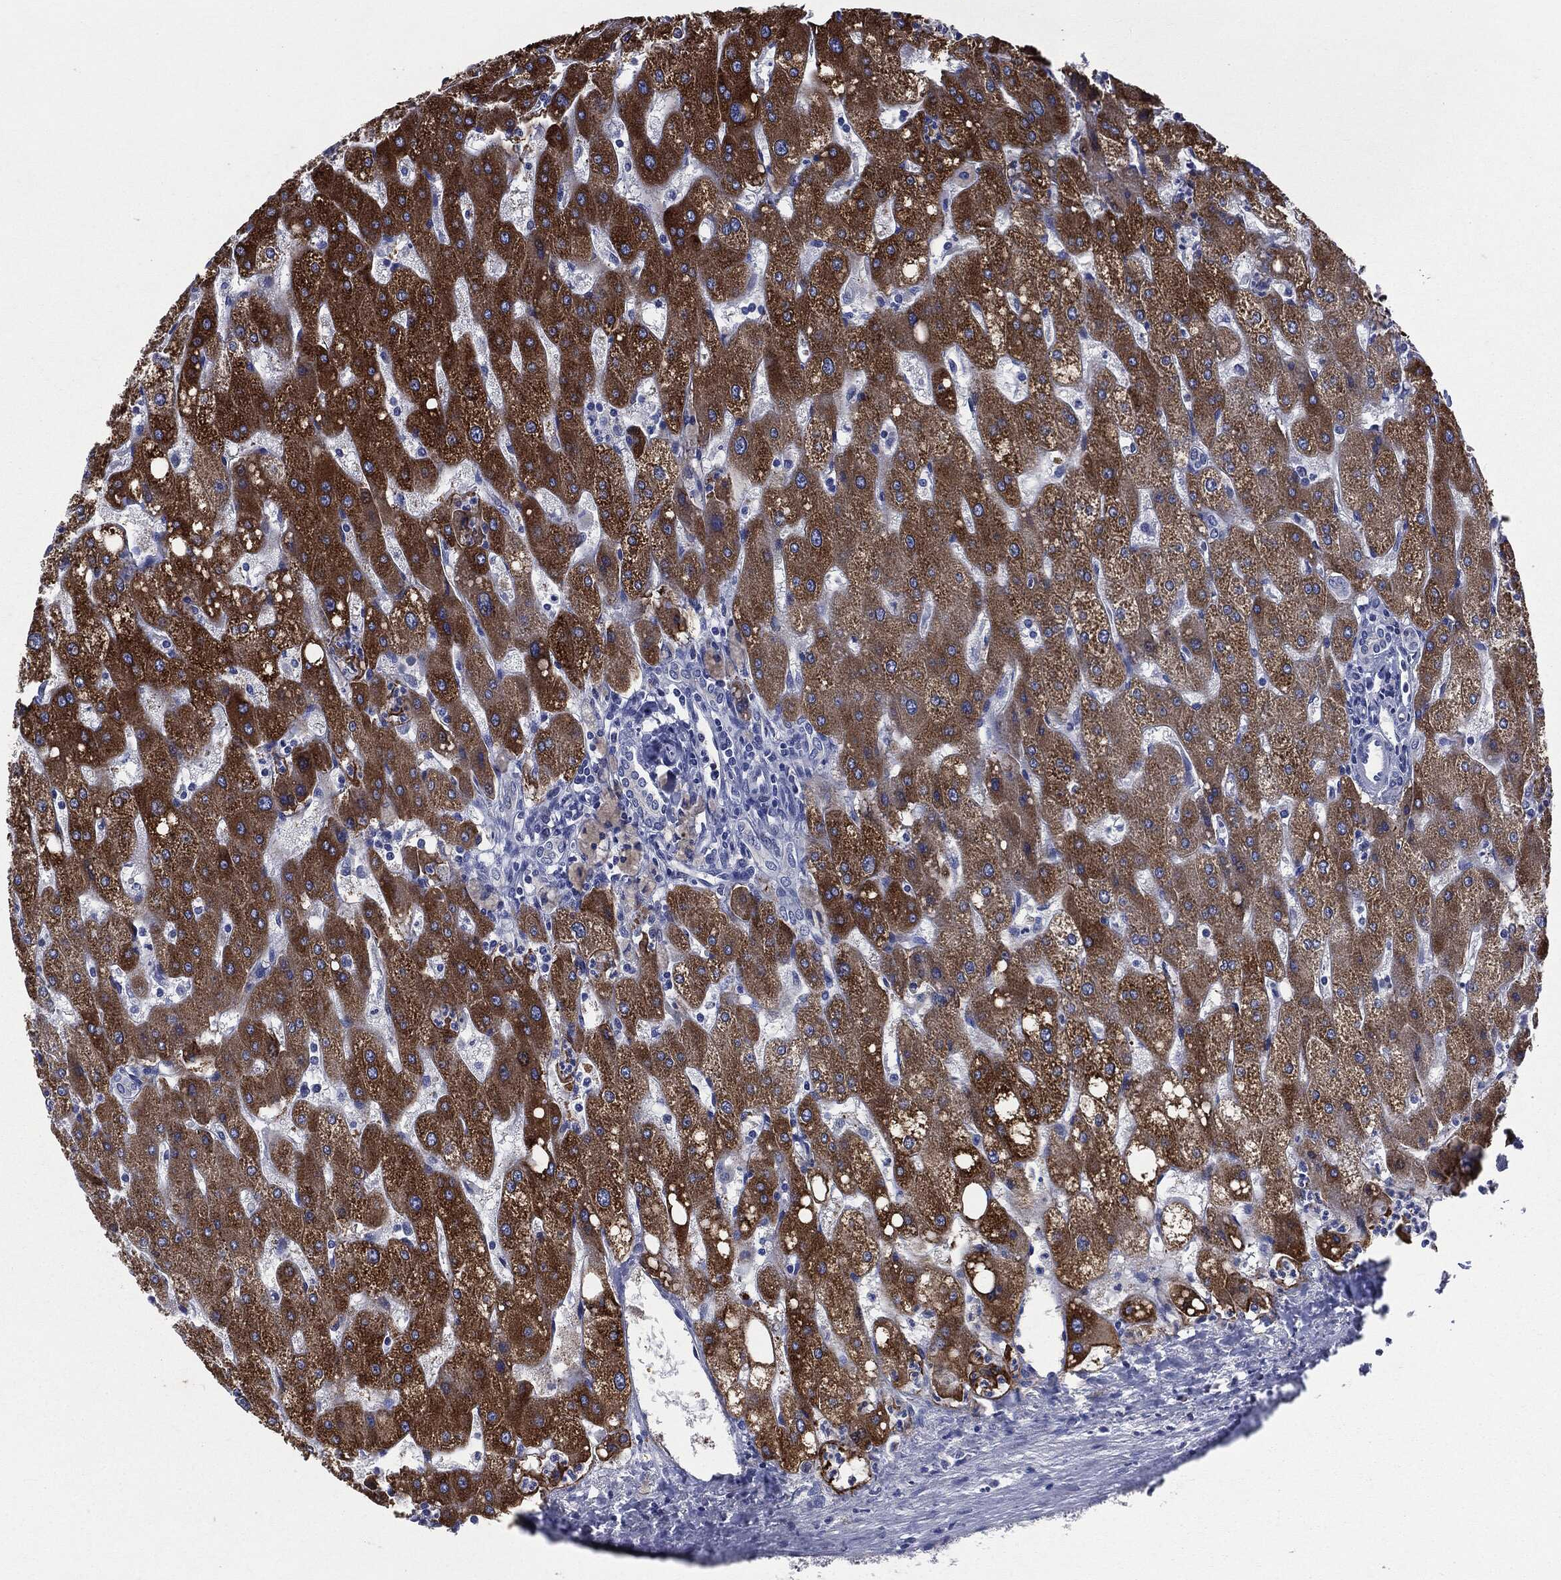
{"staining": {"intensity": "negative", "quantity": "none", "location": "none"}, "tissue": "liver", "cell_type": "Cholangiocytes", "image_type": "normal", "snomed": [{"axis": "morphology", "description": "Normal tissue, NOS"}, {"axis": "topography", "description": "Liver"}], "caption": "DAB (3,3'-diaminobenzidine) immunohistochemical staining of normal human liver shows no significant expression in cholangiocytes. (Brightfield microscopy of DAB (3,3'-diaminobenzidine) immunohistochemistry (IHC) at high magnification).", "gene": "PTGS2", "patient": {"sex": "male", "age": 67}}